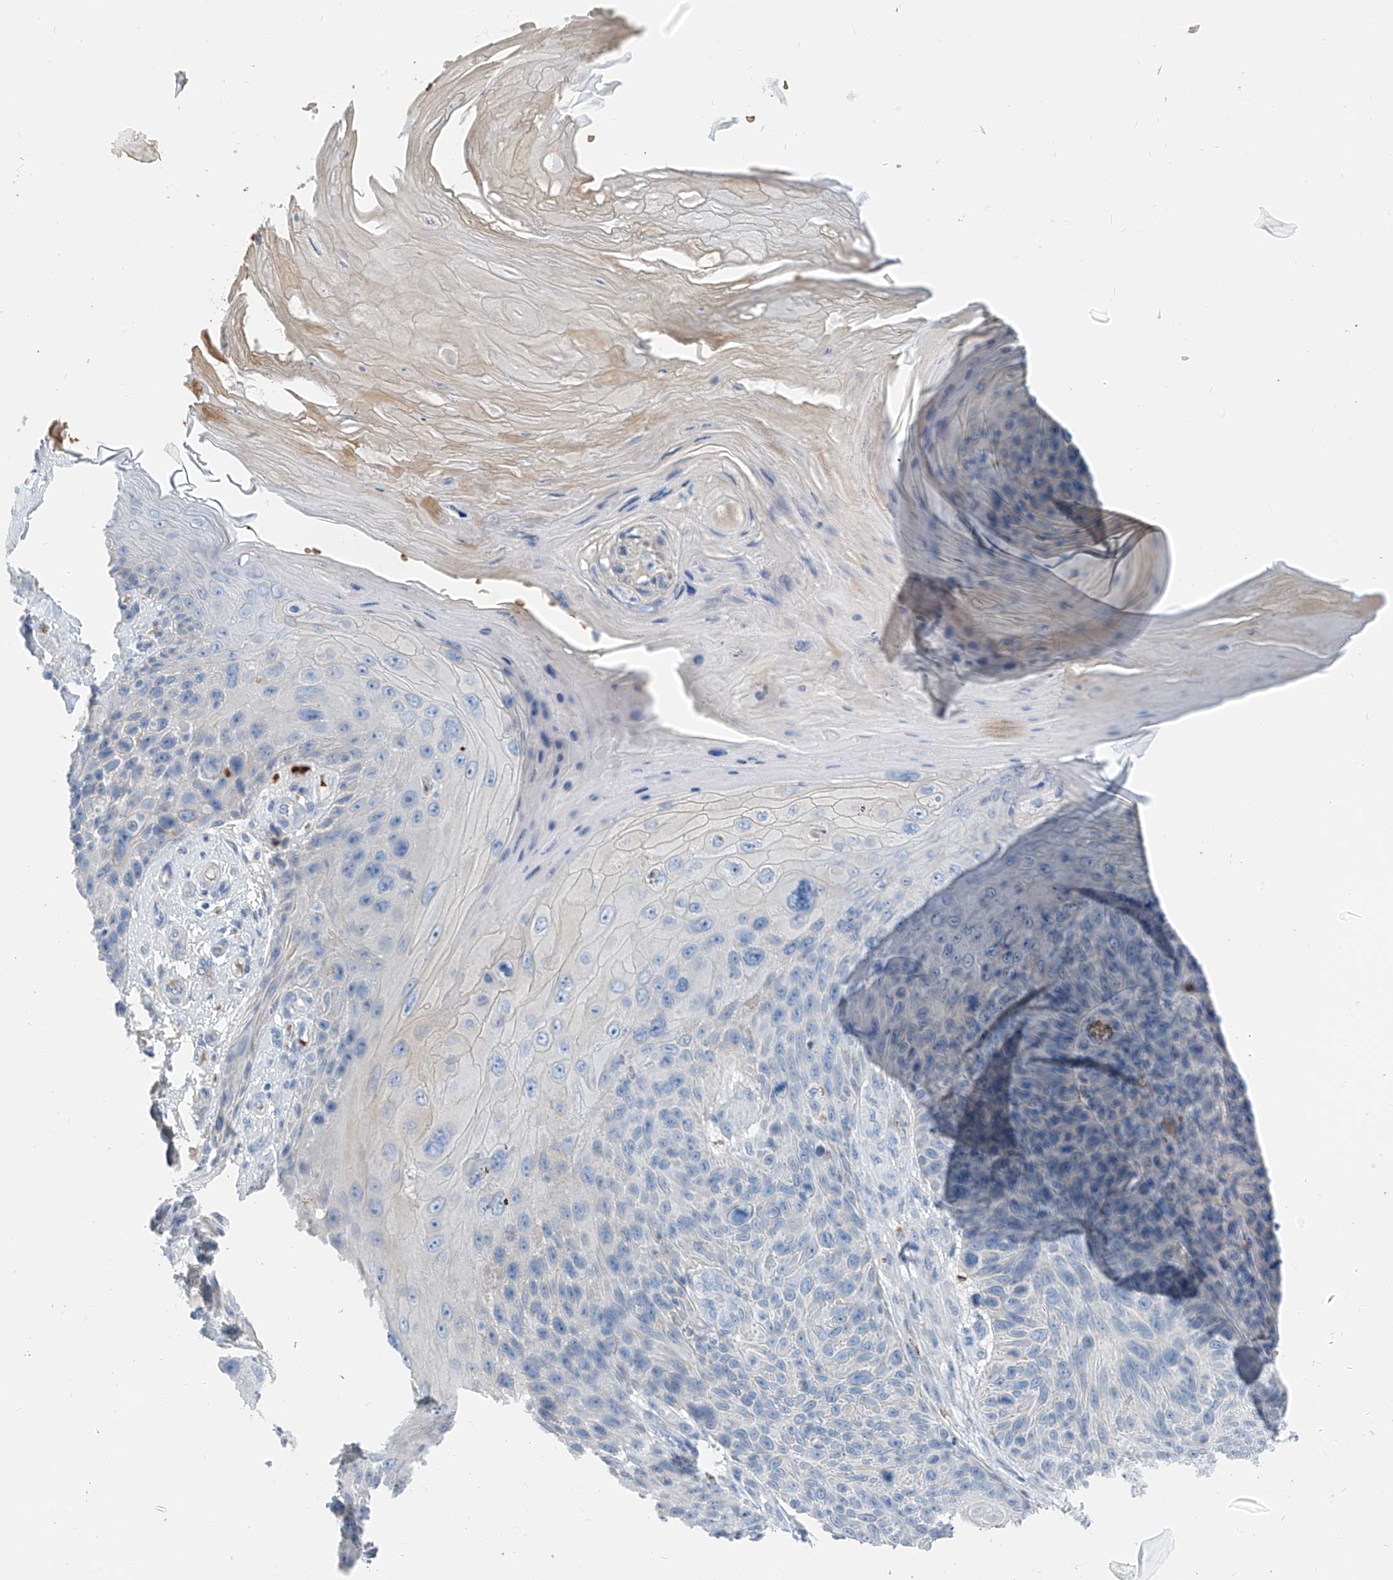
{"staining": {"intensity": "negative", "quantity": "none", "location": "none"}, "tissue": "skin cancer", "cell_type": "Tumor cells", "image_type": "cancer", "snomed": [{"axis": "morphology", "description": "Squamous cell carcinoma, NOS"}, {"axis": "topography", "description": "Skin"}], "caption": "IHC micrograph of human skin cancer stained for a protein (brown), which demonstrates no expression in tumor cells.", "gene": "PRSS23", "patient": {"sex": "female", "age": 88}}